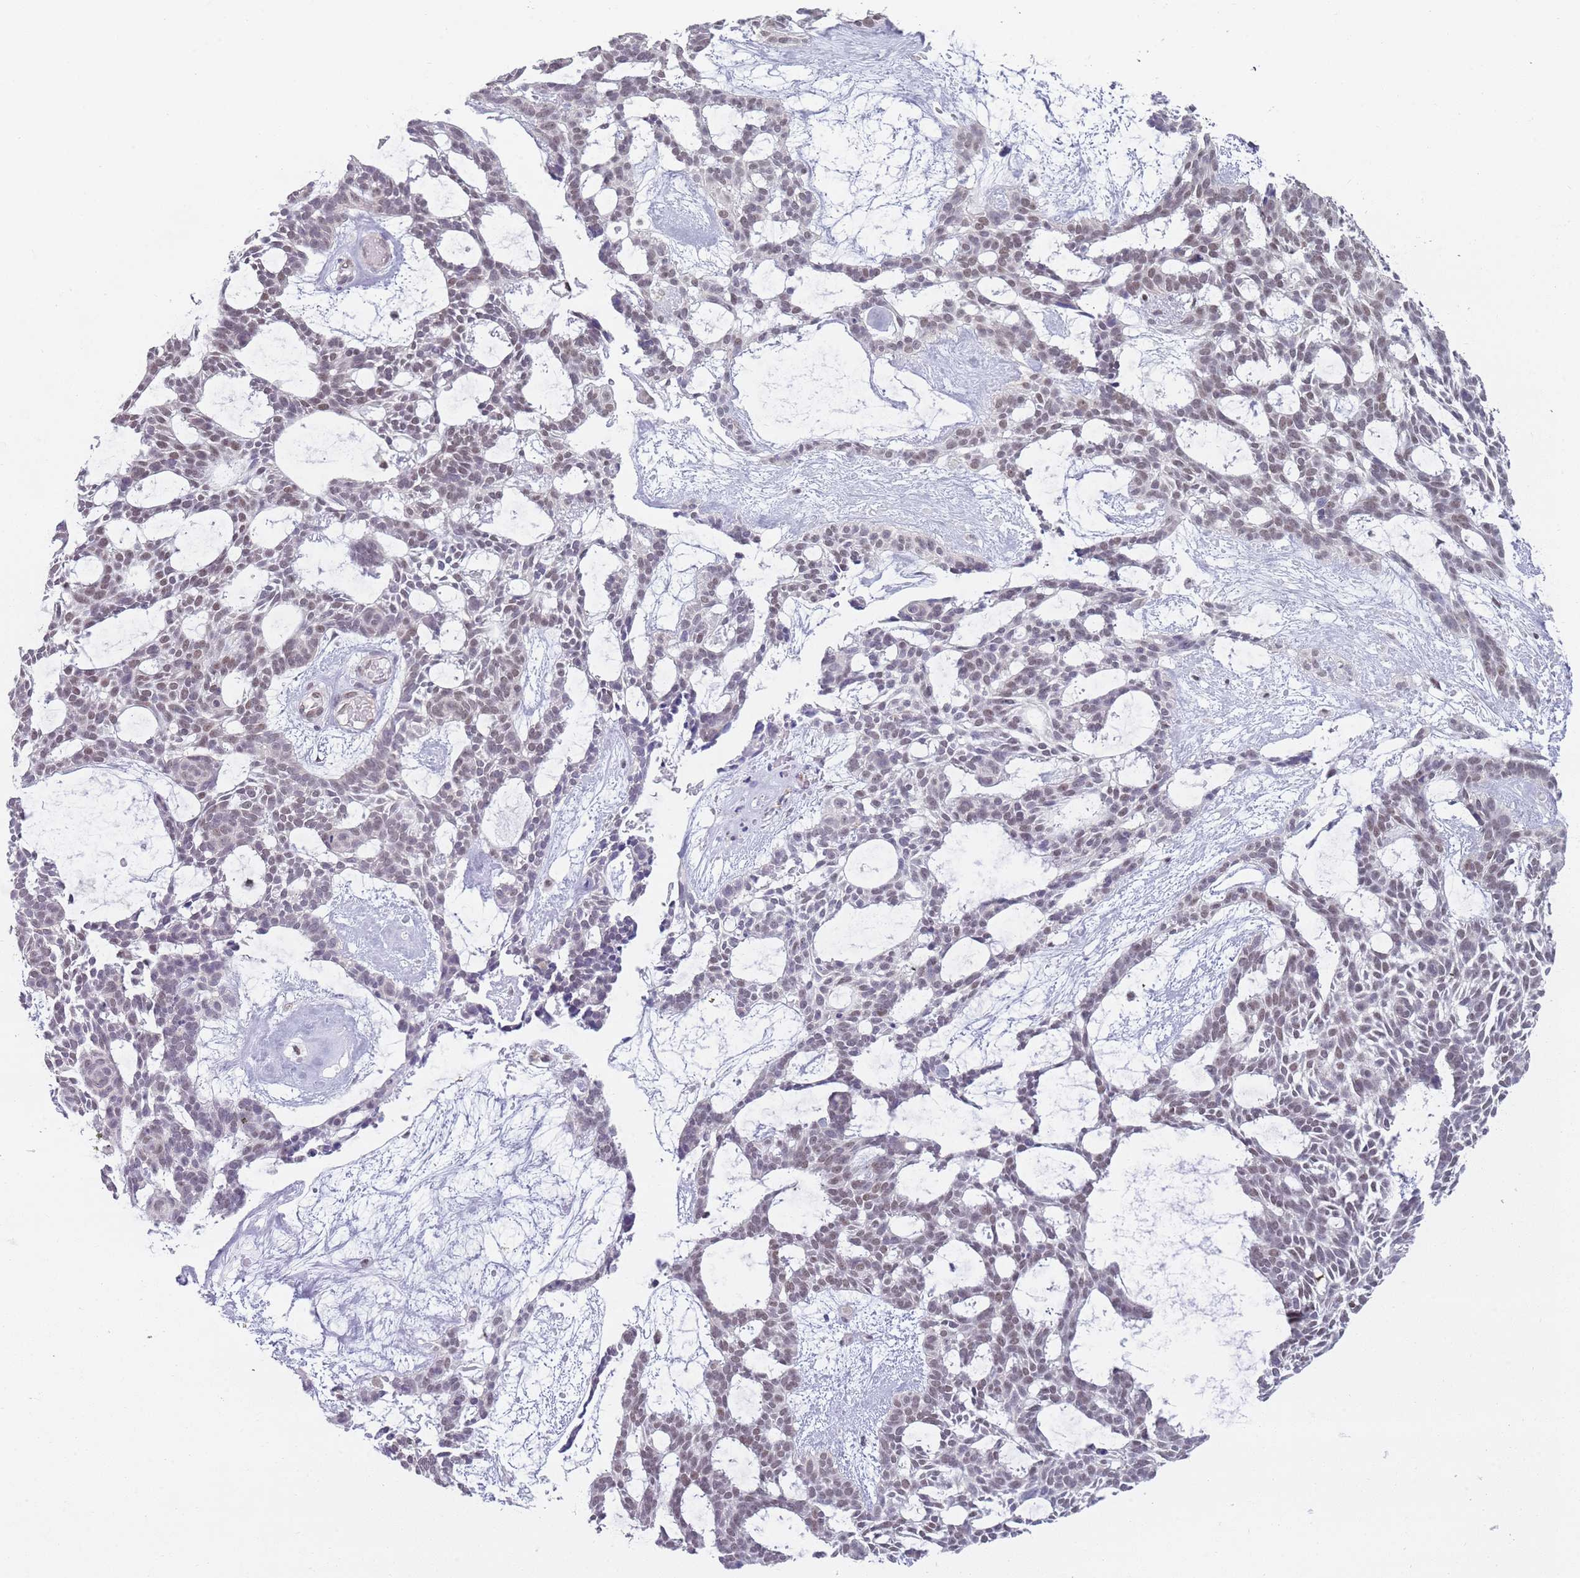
{"staining": {"intensity": "negative", "quantity": "none", "location": "none"}, "tissue": "skin cancer", "cell_type": "Tumor cells", "image_type": "cancer", "snomed": [{"axis": "morphology", "description": "Basal cell carcinoma"}, {"axis": "topography", "description": "Skin"}], "caption": "IHC histopathology image of human skin basal cell carcinoma stained for a protein (brown), which exhibits no positivity in tumor cells.", "gene": "SMARCAL1", "patient": {"sex": "male", "age": 61}}